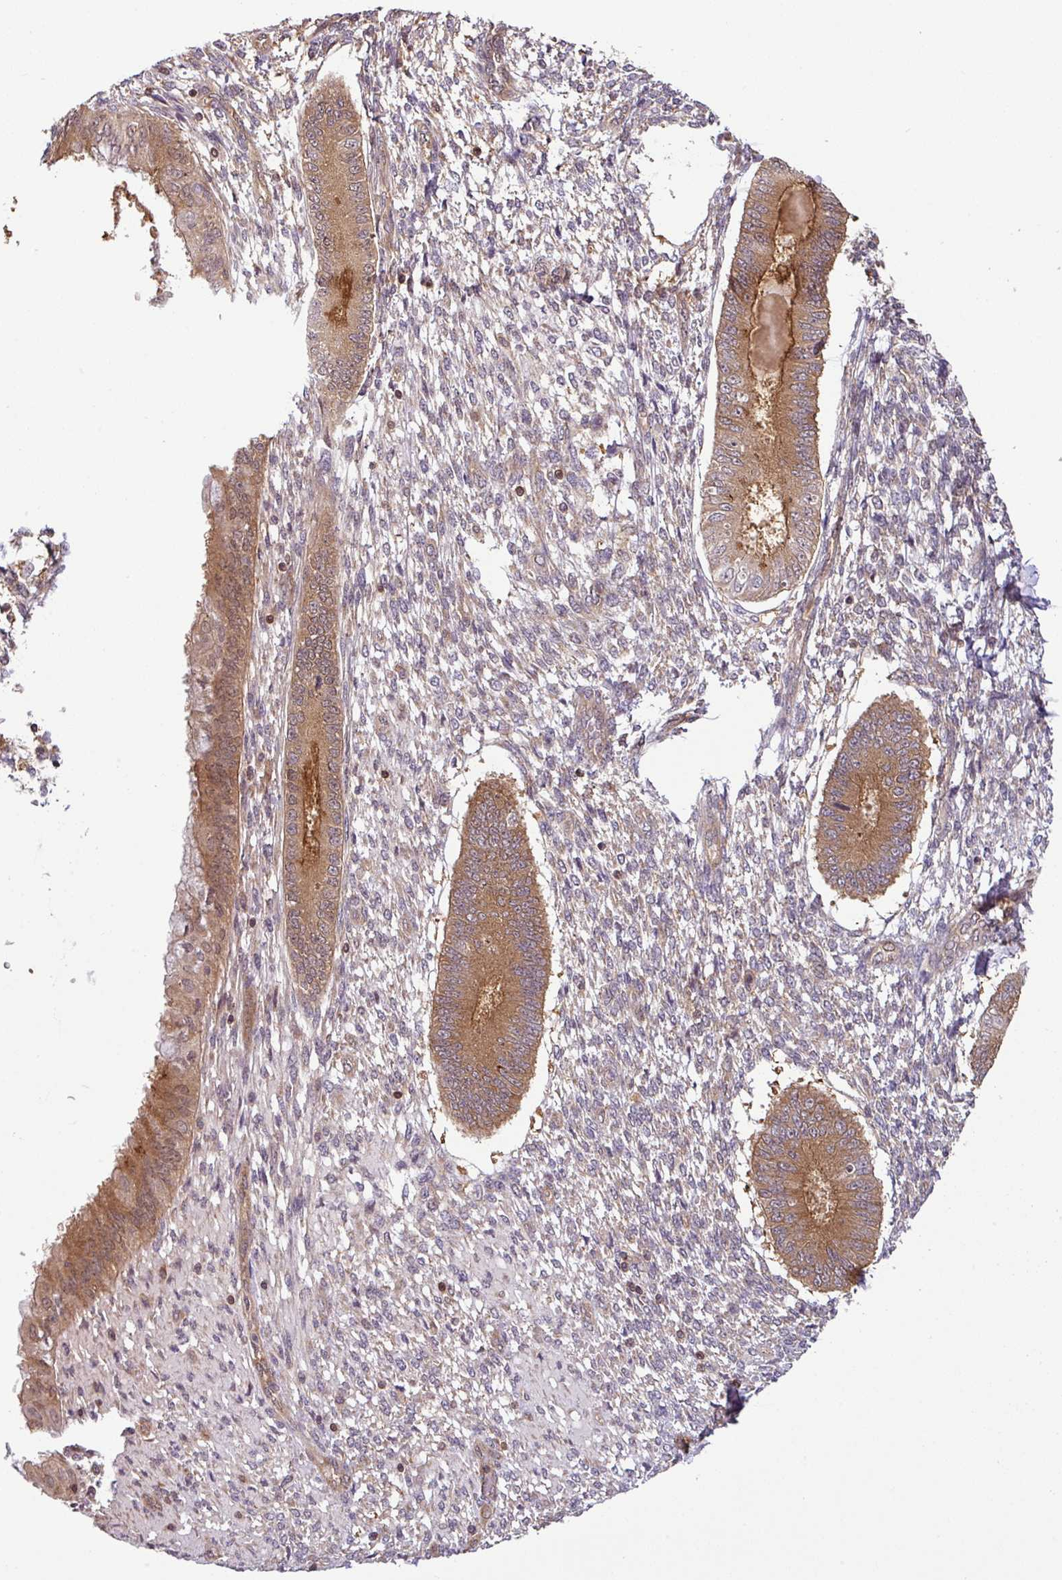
{"staining": {"intensity": "weak", "quantity": "25%-75%", "location": "cytoplasmic/membranous"}, "tissue": "endometrium", "cell_type": "Cells in endometrial stroma", "image_type": "normal", "snomed": [{"axis": "morphology", "description": "Normal tissue, NOS"}, {"axis": "topography", "description": "Endometrium"}], "caption": "This image shows IHC staining of benign human endometrium, with low weak cytoplasmic/membranous staining in approximately 25%-75% of cells in endometrial stroma.", "gene": "SHB", "patient": {"sex": "female", "age": 49}}